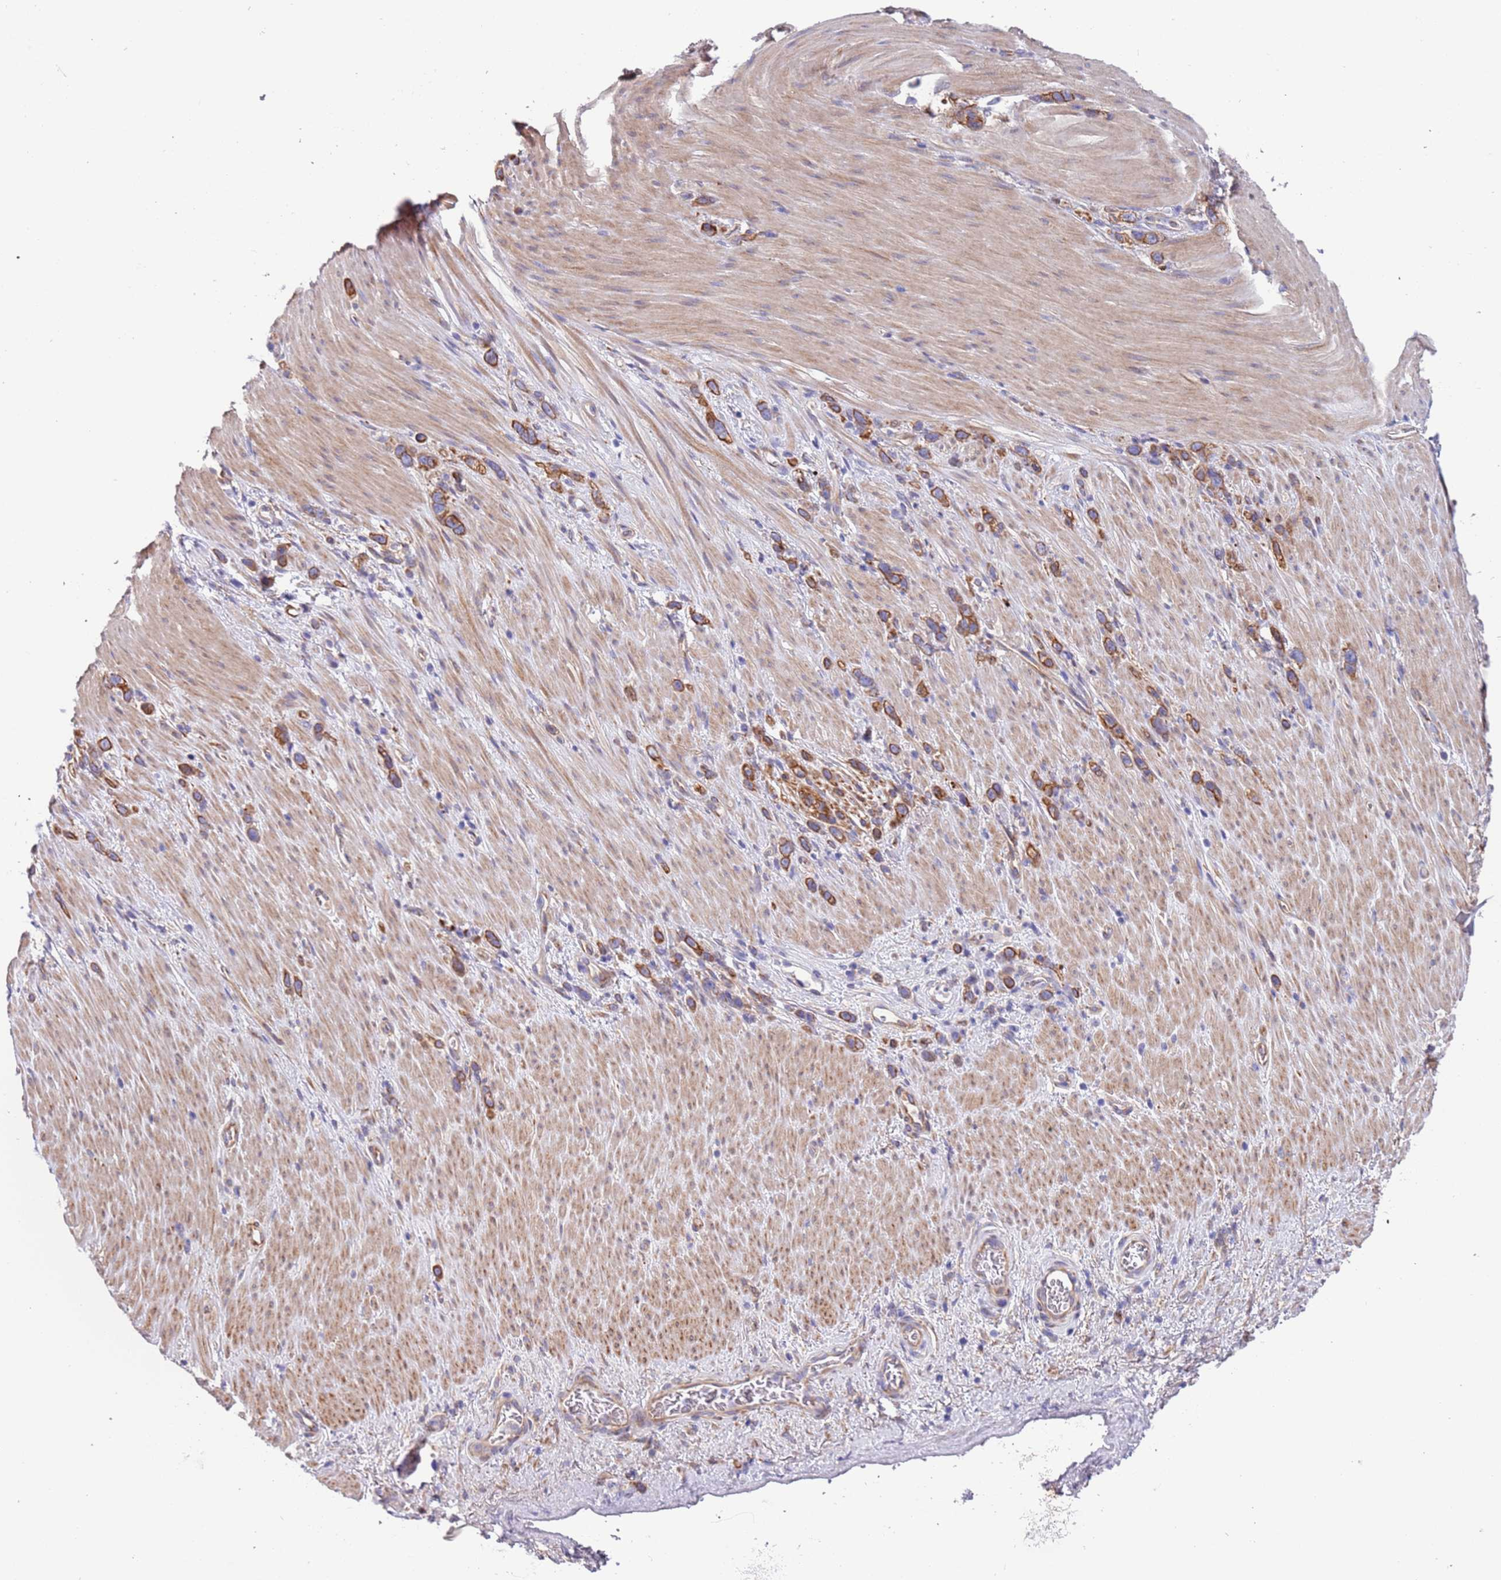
{"staining": {"intensity": "moderate", "quantity": ">75%", "location": "cytoplasmic/membranous"}, "tissue": "stomach cancer", "cell_type": "Tumor cells", "image_type": "cancer", "snomed": [{"axis": "morphology", "description": "Adenocarcinoma, NOS"}, {"axis": "topography", "description": "Stomach"}], "caption": "A high-resolution micrograph shows immunohistochemistry (IHC) staining of adenocarcinoma (stomach), which demonstrates moderate cytoplasmic/membranous positivity in about >75% of tumor cells. The staining was performed using DAB (3,3'-diaminobenzidine), with brown indicating positive protein expression. Nuclei are stained blue with hematoxylin.", "gene": "LAMB4", "patient": {"sex": "female", "age": 65}}